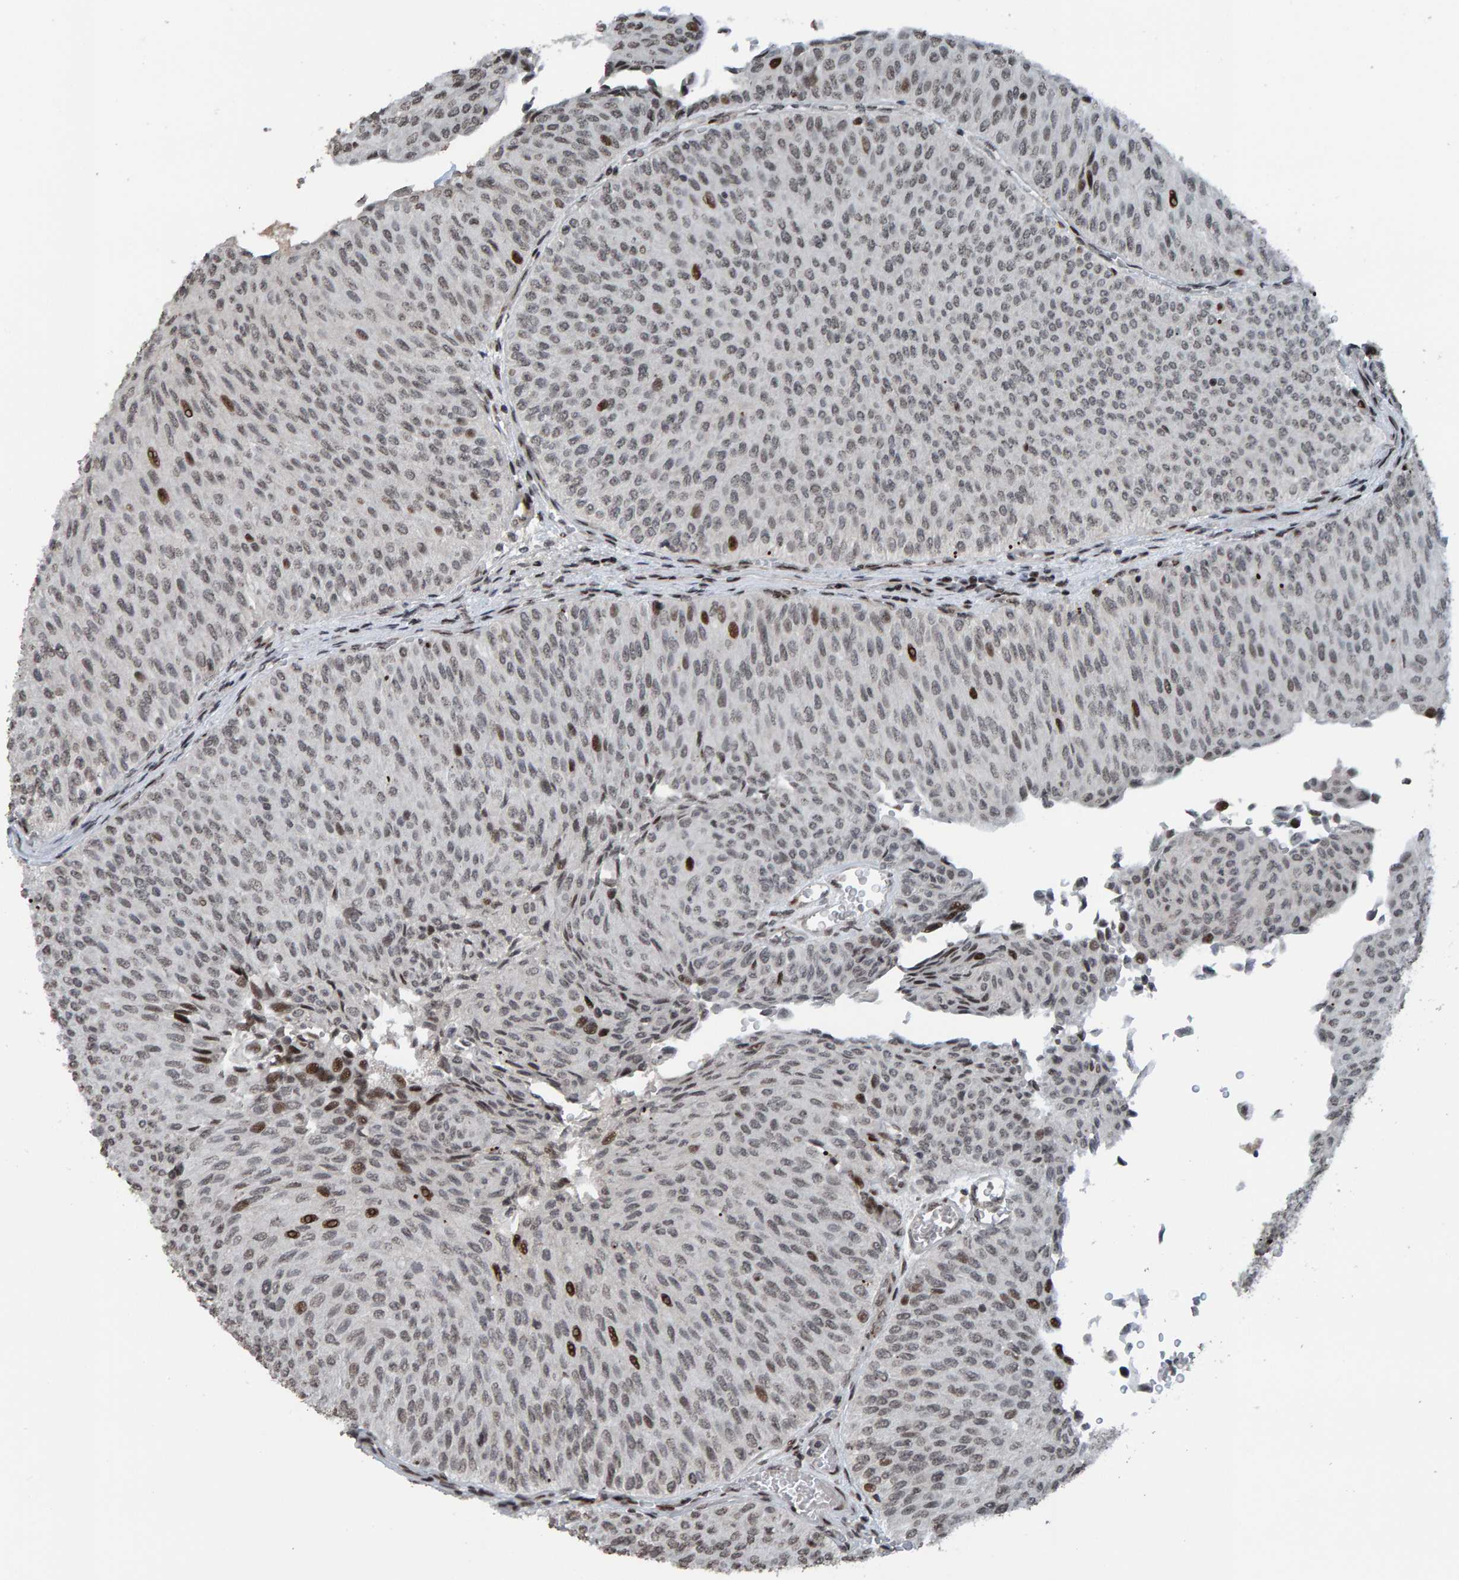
{"staining": {"intensity": "moderate", "quantity": "<25%", "location": "nuclear"}, "tissue": "urothelial cancer", "cell_type": "Tumor cells", "image_type": "cancer", "snomed": [{"axis": "morphology", "description": "Urothelial carcinoma, Low grade"}, {"axis": "topography", "description": "Urinary bladder"}], "caption": "Protein expression analysis of urothelial carcinoma (low-grade) exhibits moderate nuclear expression in about <25% of tumor cells. Ihc stains the protein of interest in brown and the nuclei are stained blue.", "gene": "ZNF366", "patient": {"sex": "male", "age": 78}}